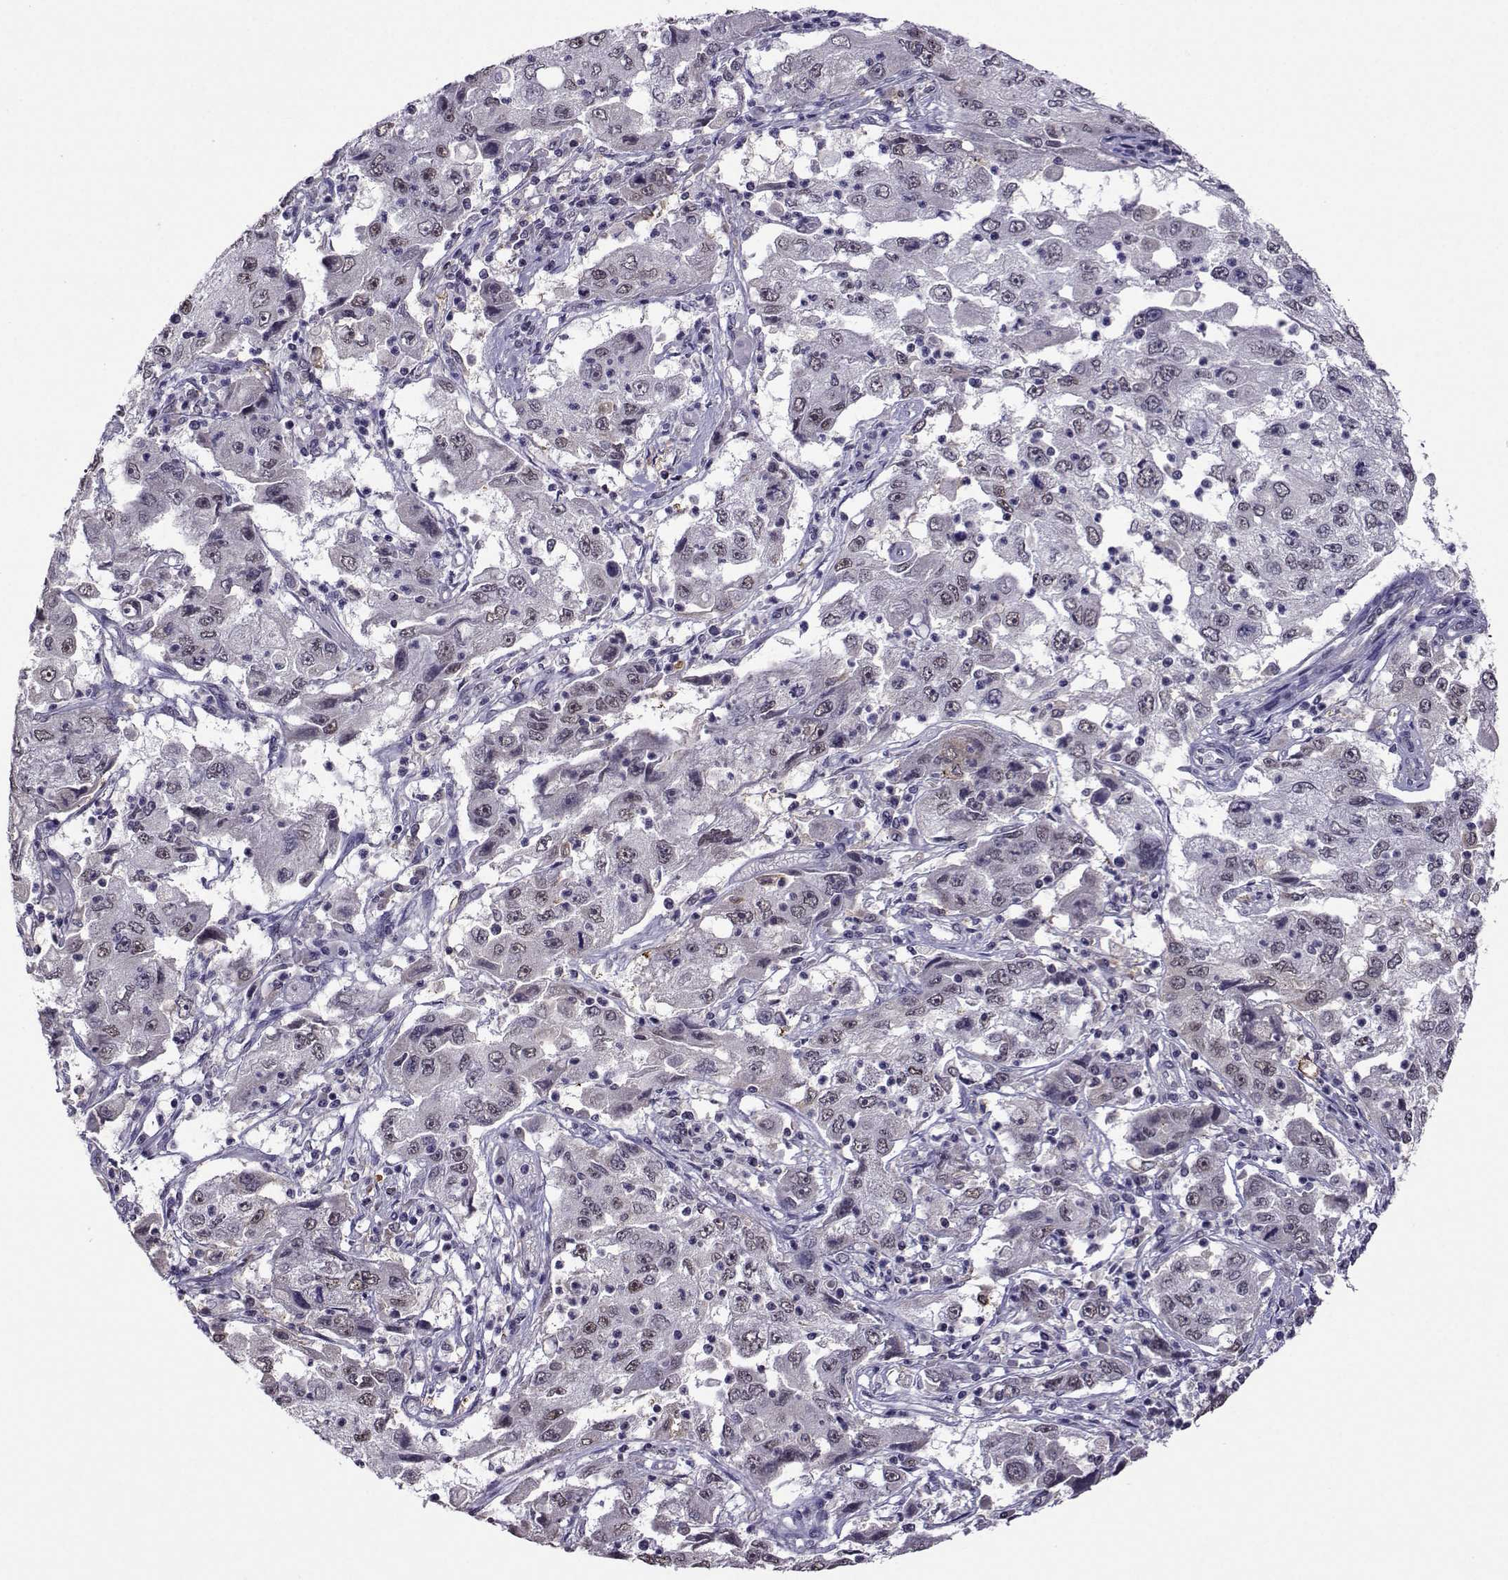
{"staining": {"intensity": "weak", "quantity": "<25%", "location": "cytoplasmic/membranous,nuclear"}, "tissue": "cervical cancer", "cell_type": "Tumor cells", "image_type": "cancer", "snomed": [{"axis": "morphology", "description": "Squamous cell carcinoma, NOS"}, {"axis": "topography", "description": "Cervix"}], "caption": "Immunohistochemistry (IHC) of cervical cancer demonstrates no staining in tumor cells.", "gene": "DDX20", "patient": {"sex": "female", "age": 36}}